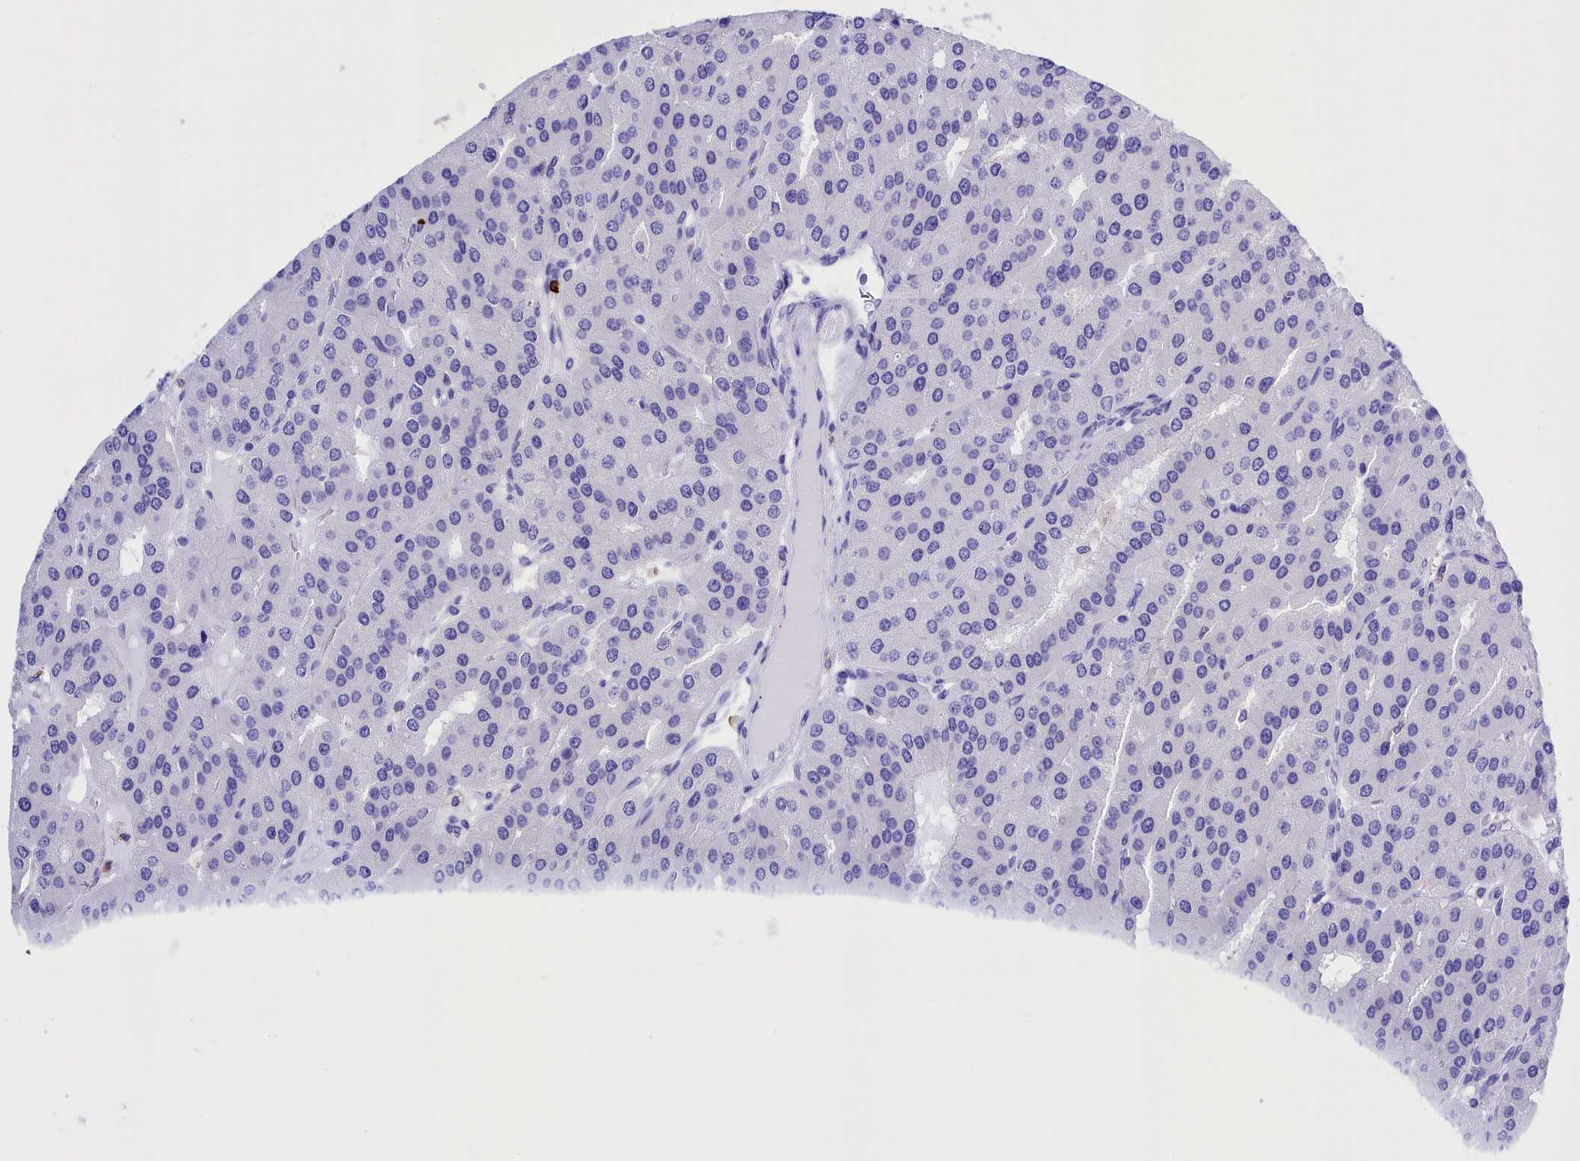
{"staining": {"intensity": "negative", "quantity": "none", "location": "none"}, "tissue": "parathyroid gland", "cell_type": "Glandular cells", "image_type": "normal", "snomed": [{"axis": "morphology", "description": "Normal tissue, NOS"}, {"axis": "morphology", "description": "Adenoma, NOS"}, {"axis": "topography", "description": "Parathyroid gland"}], "caption": "There is no significant expression in glandular cells of parathyroid gland. Nuclei are stained in blue.", "gene": "CLC", "patient": {"sex": "female", "age": 86}}